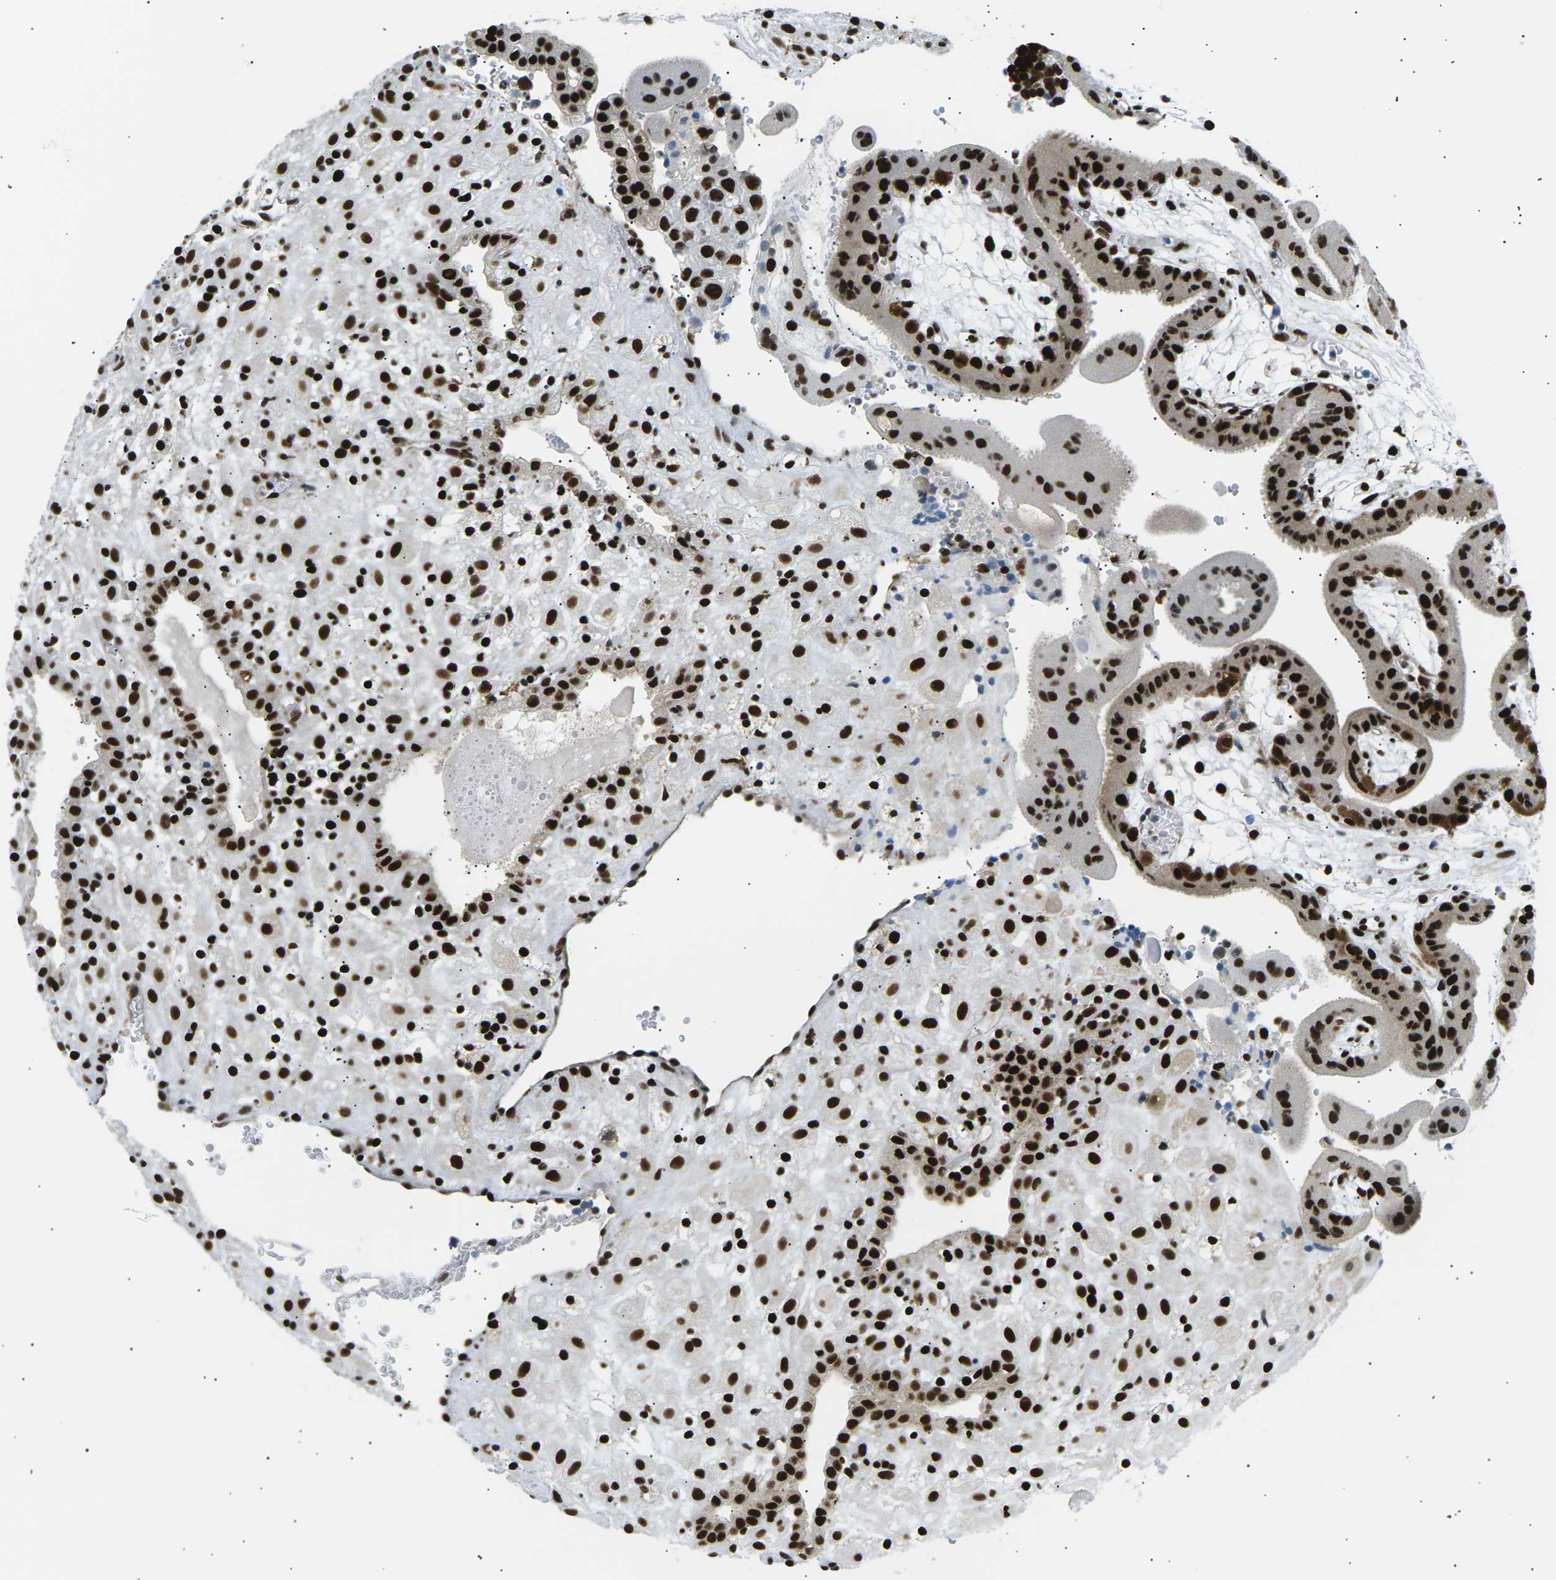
{"staining": {"intensity": "strong", "quantity": ">75%", "location": "nuclear"}, "tissue": "placenta", "cell_type": "Decidual cells", "image_type": "normal", "snomed": [{"axis": "morphology", "description": "Normal tissue, NOS"}, {"axis": "topography", "description": "Placenta"}], "caption": "Placenta stained with DAB IHC shows high levels of strong nuclear positivity in about >75% of decidual cells.", "gene": "RPA2", "patient": {"sex": "female", "age": 18}}